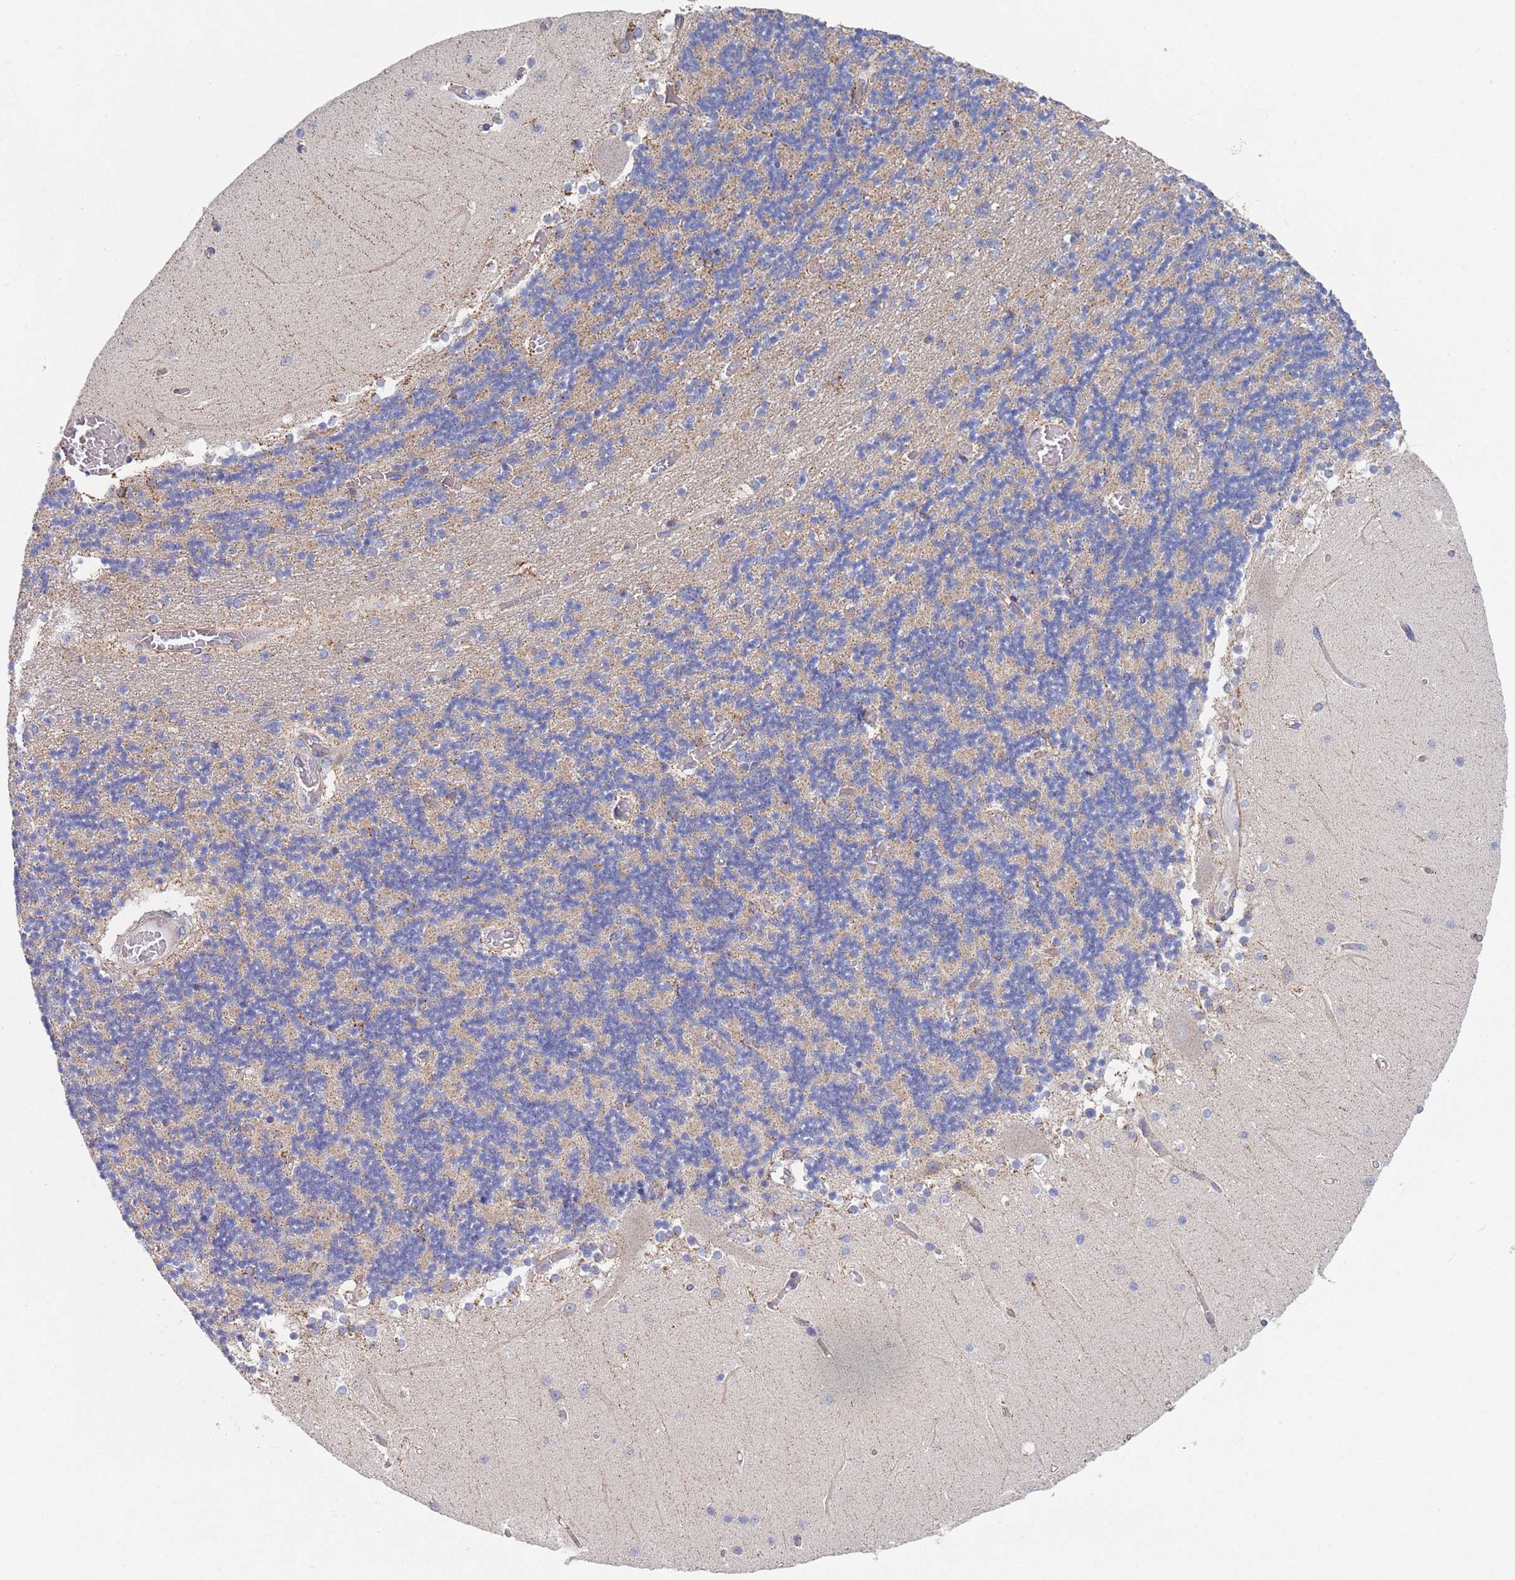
{"staining": {"intensity": "moderate", "quantity": "25%-75%", "location": "cytoplasmic/membranous"}, "tissue": "cerebellum", "cell_type": "Cells in granular layer", "image_type": "normal", "snomed": [{"axis": "morphology", "description": "Normal tissue, NOS"}, {"axis": "topography", "description": "Cerebellum"}], "caption": "High-magnification brightfield microscopy of benign cerebellum stained with DAB (3,3'-diaminobenzidine) (brown) and counterstained with hematoxylin (blue). cells in granular layer exhibit moderate cytoplasmic/membranous positivity is identified in approximately25%-75% of cells.", "gene": "PWWP3A", "patient": {"sex": "female", "age": 28}}